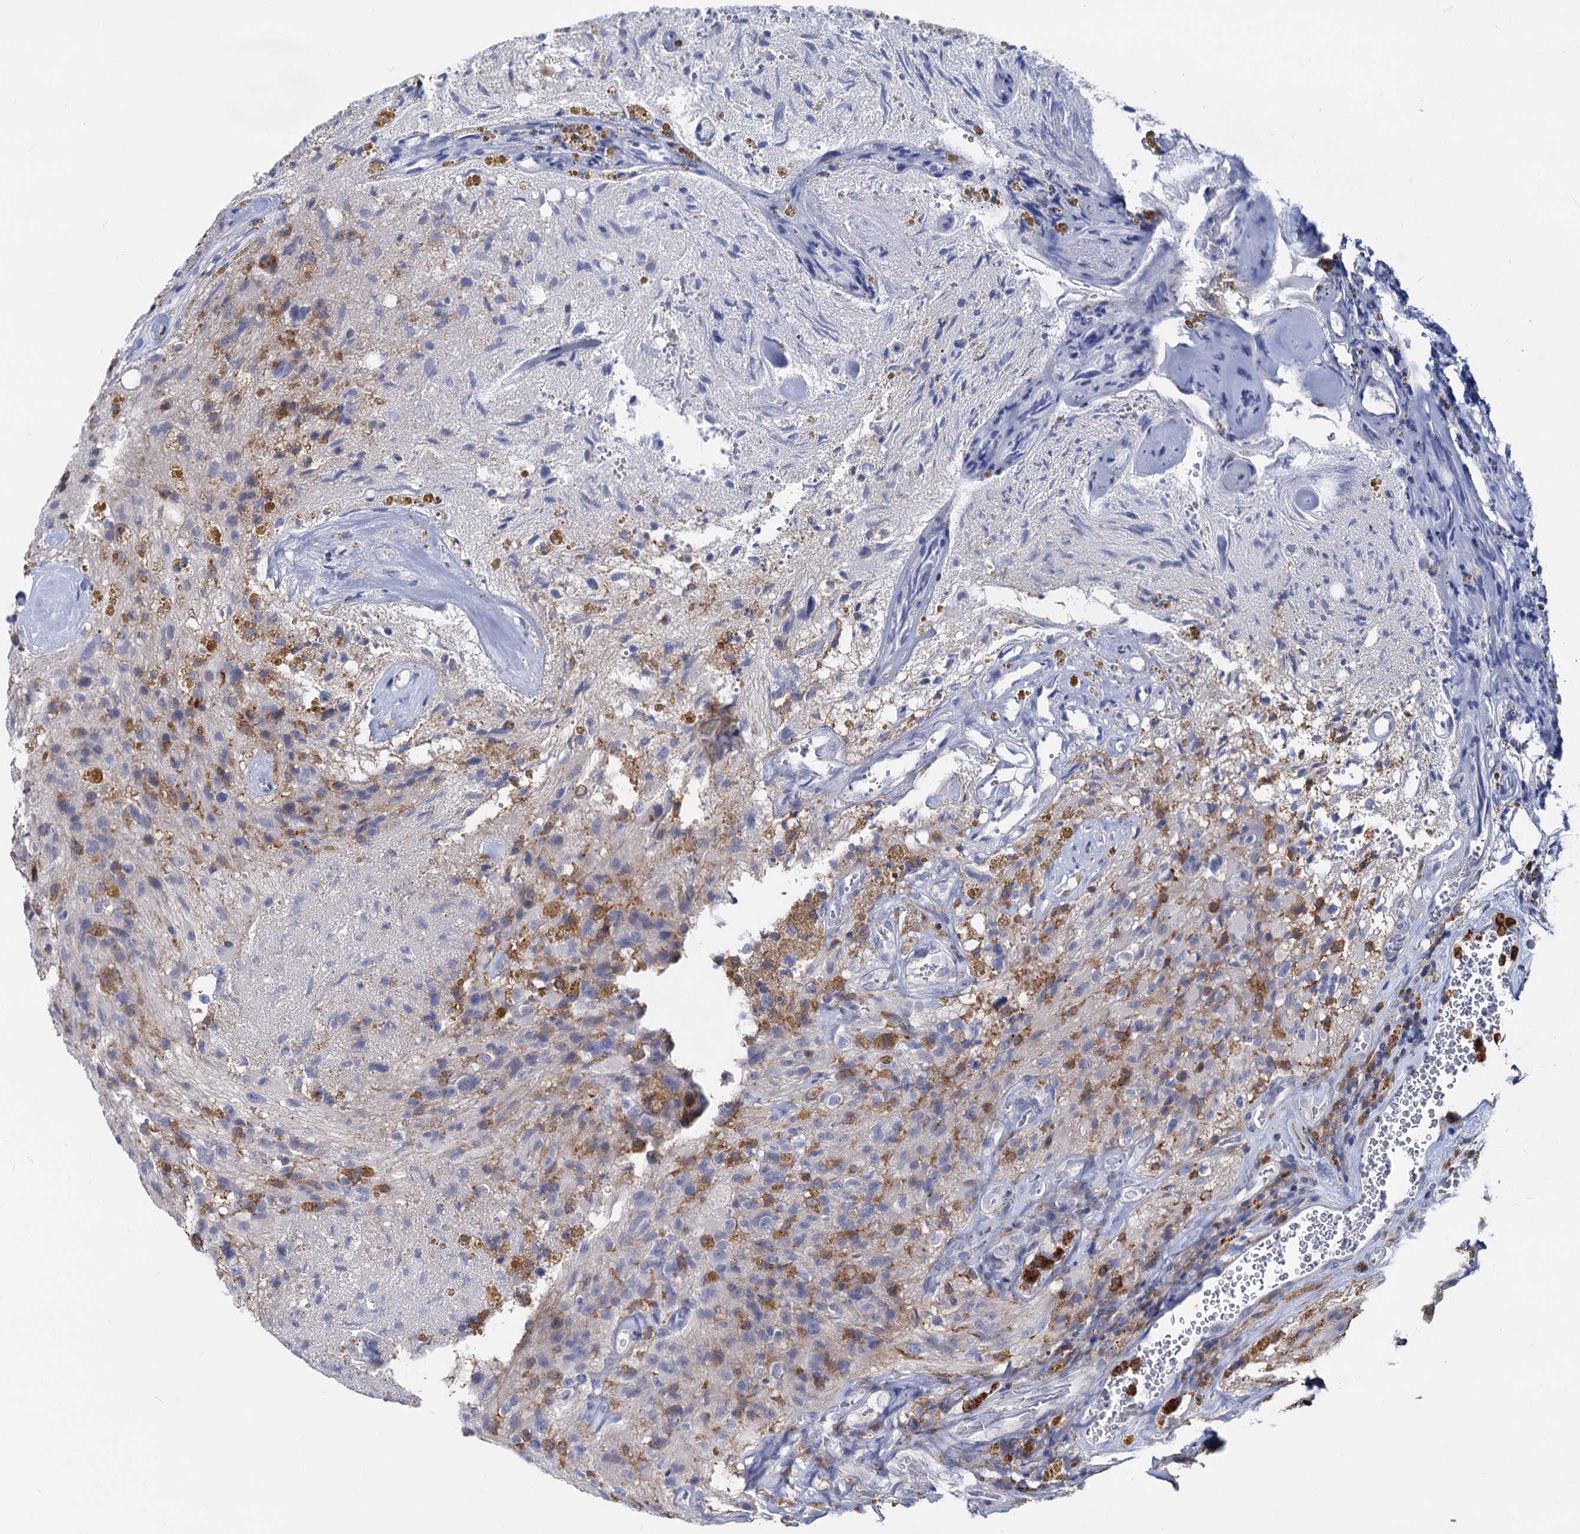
{"staining": {"intensity": "negative", "quantity": "none", "location": "none"}, "tissue": "glioma", "cell_type": "Tumor cells", "image_type": "cancer", "snomed": [{"axis": "morphology", "description": "Glioma, malignant, High grade"}, {"axis": "topography", "description": "Brain"}], "caption": "Malignant high-grade glioma was stained to show a protein in brown. There is no significant staining in tumor cells.", "gene": "RHOG", "patient": {"sex": "male", "age": 69}}